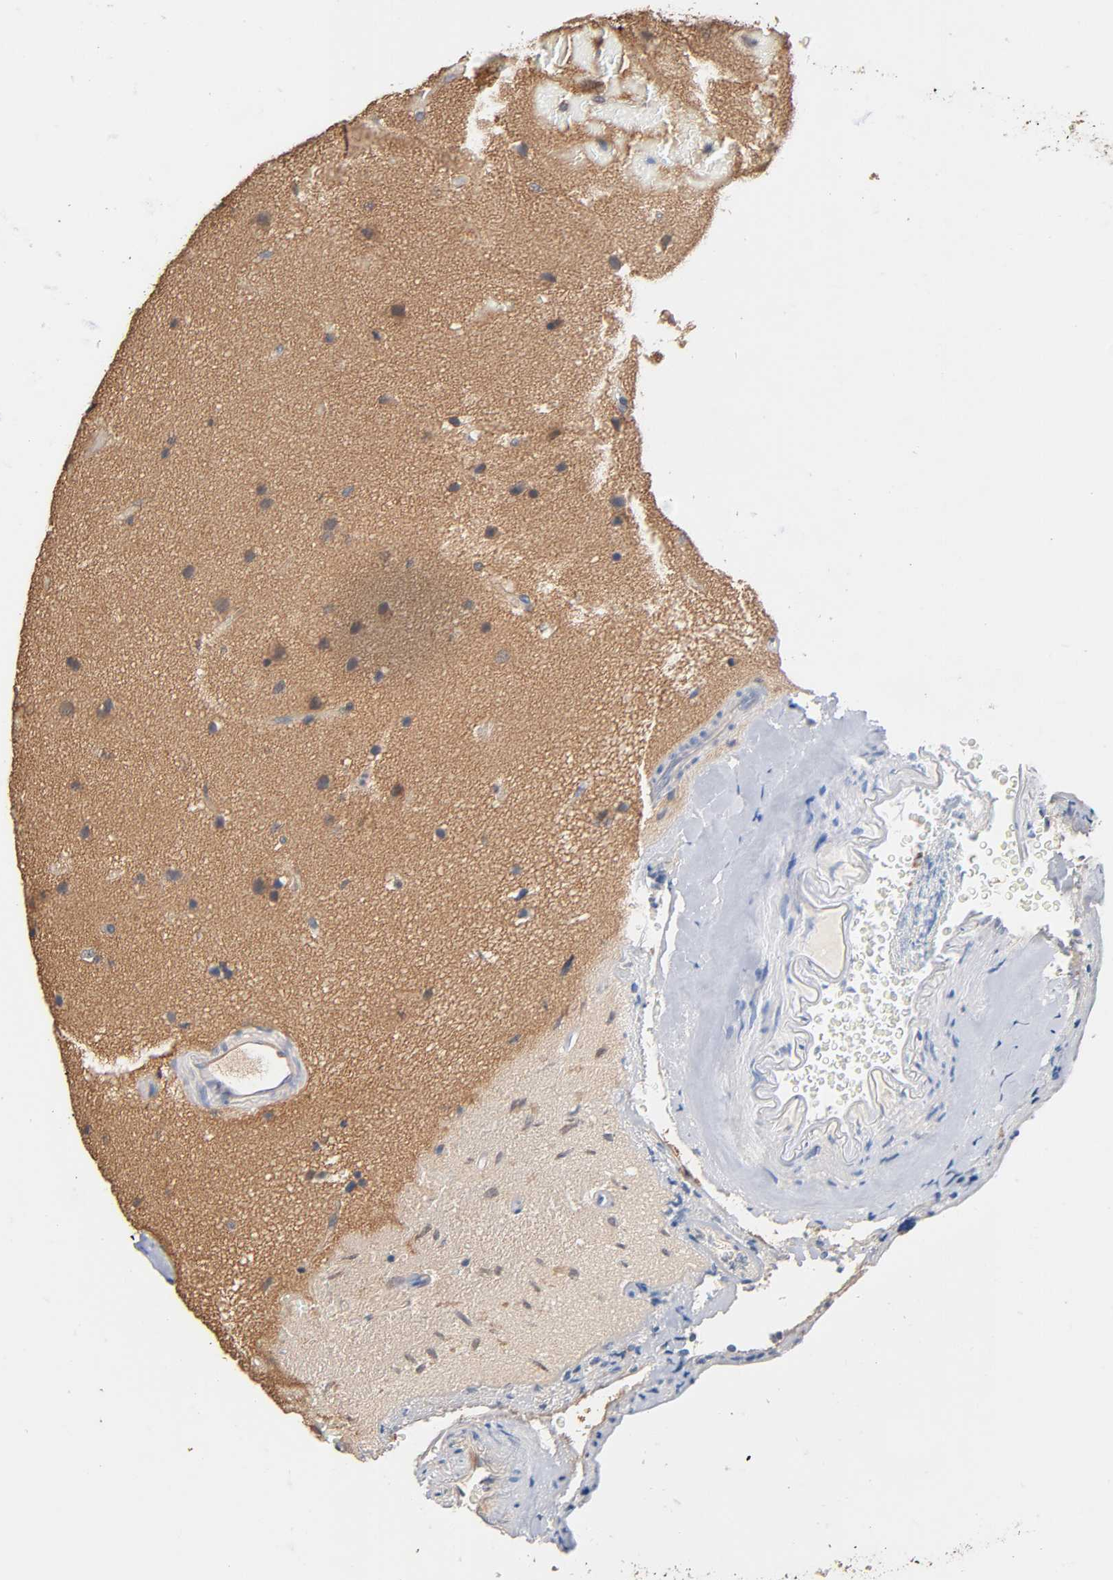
{"staining": {"intensity": "negative", "quantity": "none", "location": "none"}, "tissue": "glioma", "cell_type": "Tumor cells", "image_type": "cancer", "snomed": [{"axis": "morphology", "description": "Glioma, malignant, Low grade"}, {"axis": "topography", "description": "Cerebral cortex"}], "caption": "Tumor cells are negative for brown protein staining in malignant glioma (low-grade). (DAB (3,3'-diaminobenzidine) immunohistochemistry (IHC), high magnification).", "gene": "ALDOA", "patient": {"sex": "female", "age": 47}}